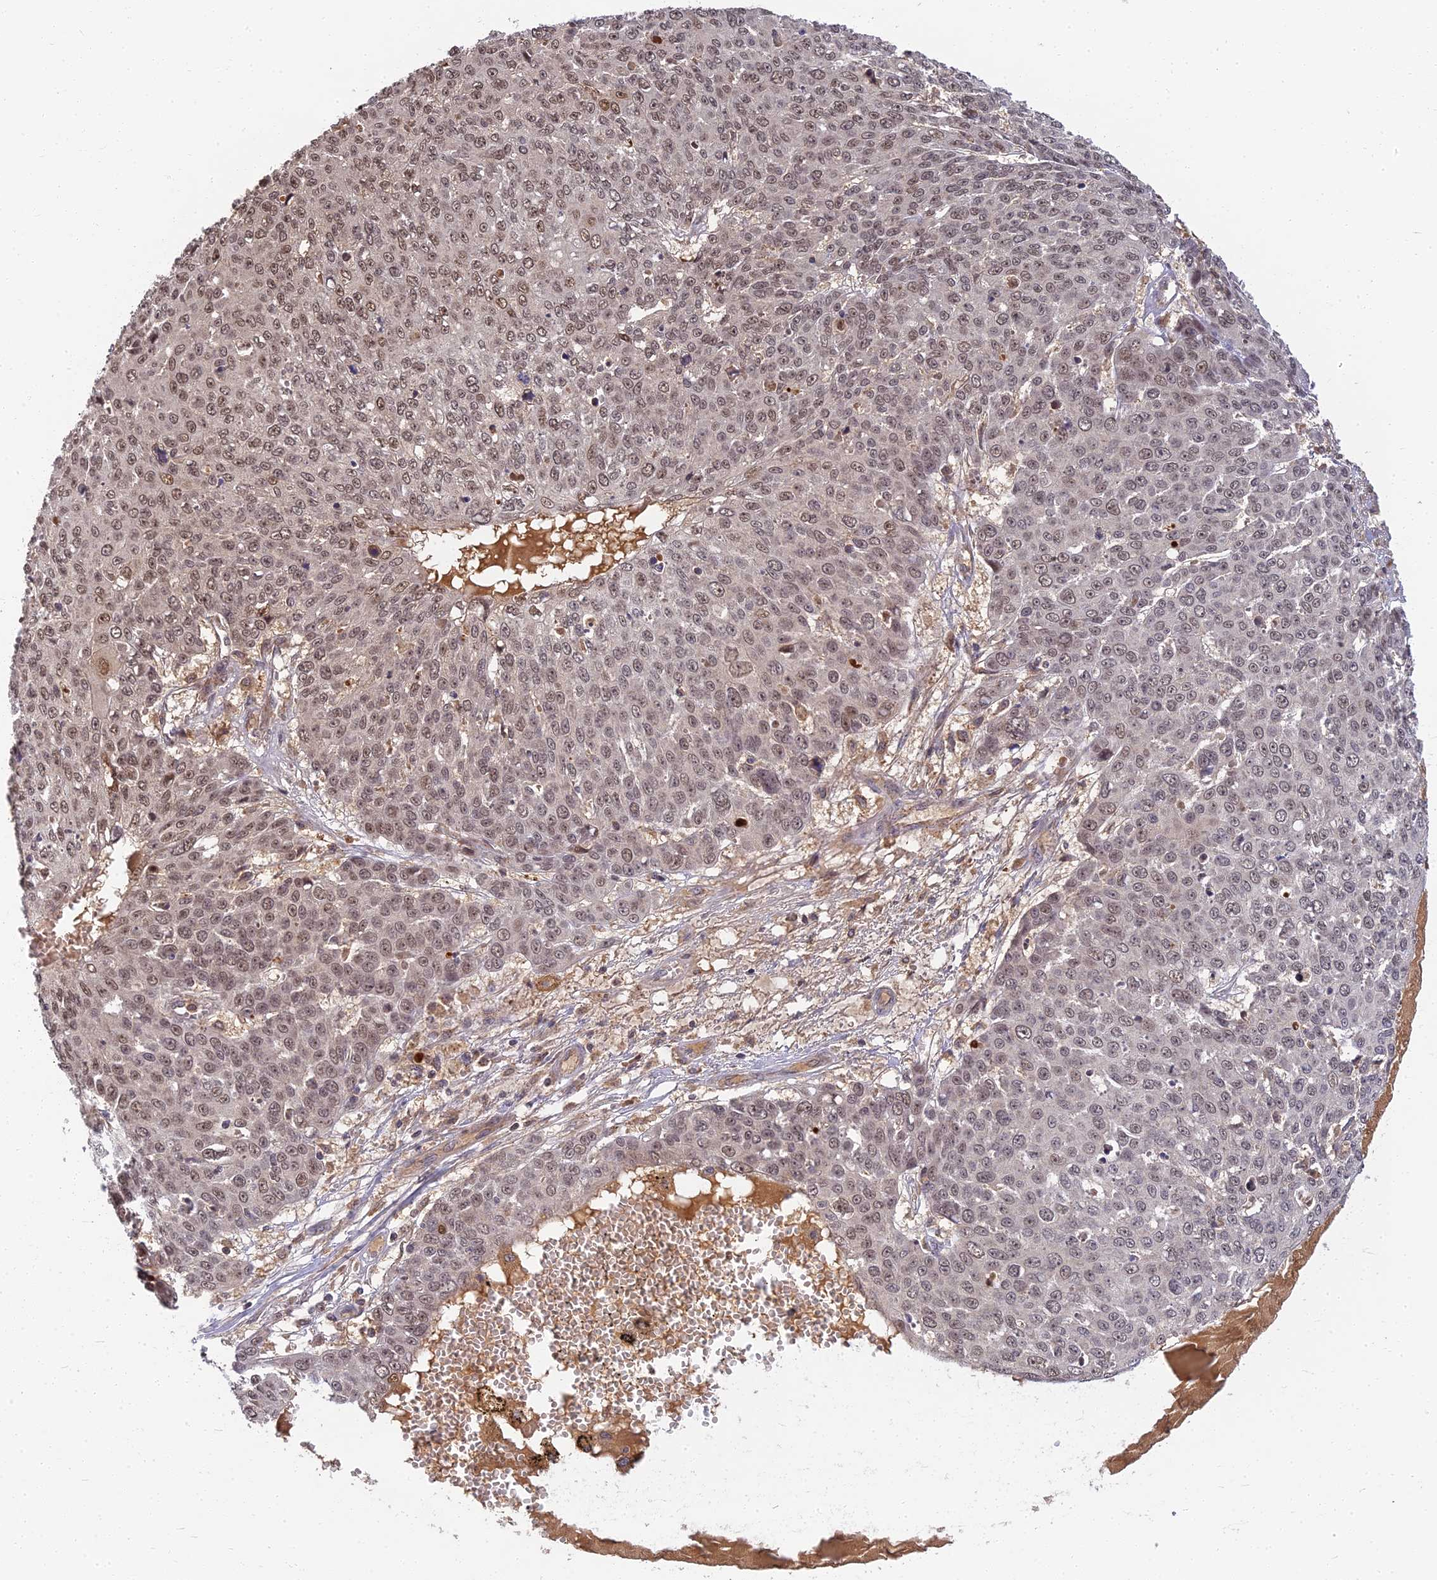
{"staining": {"intensity": "weak", "quantity": ">75%", "location": "cytoplasmic/membranous,nuclear"}, "tissue": "skin cancer", "cell_type": "Tumor cells", "image_type": "cancer", "snomed": [{"axis": "morphology", "description": "Squamous cell carcinoma, NOS"}, {"axis": "topography", "description": "Skin"}], "caption": "A high-resolution micrograph shows immunohistochemistry (IHC) staining of squamous cell carcinoma (skin), which shows weak cytoplasmic/membranous and nuclear staining in approximately >75% of tumor cells.", "gene": "RGL3", "patient": {"sex": "male", "age": 71}}